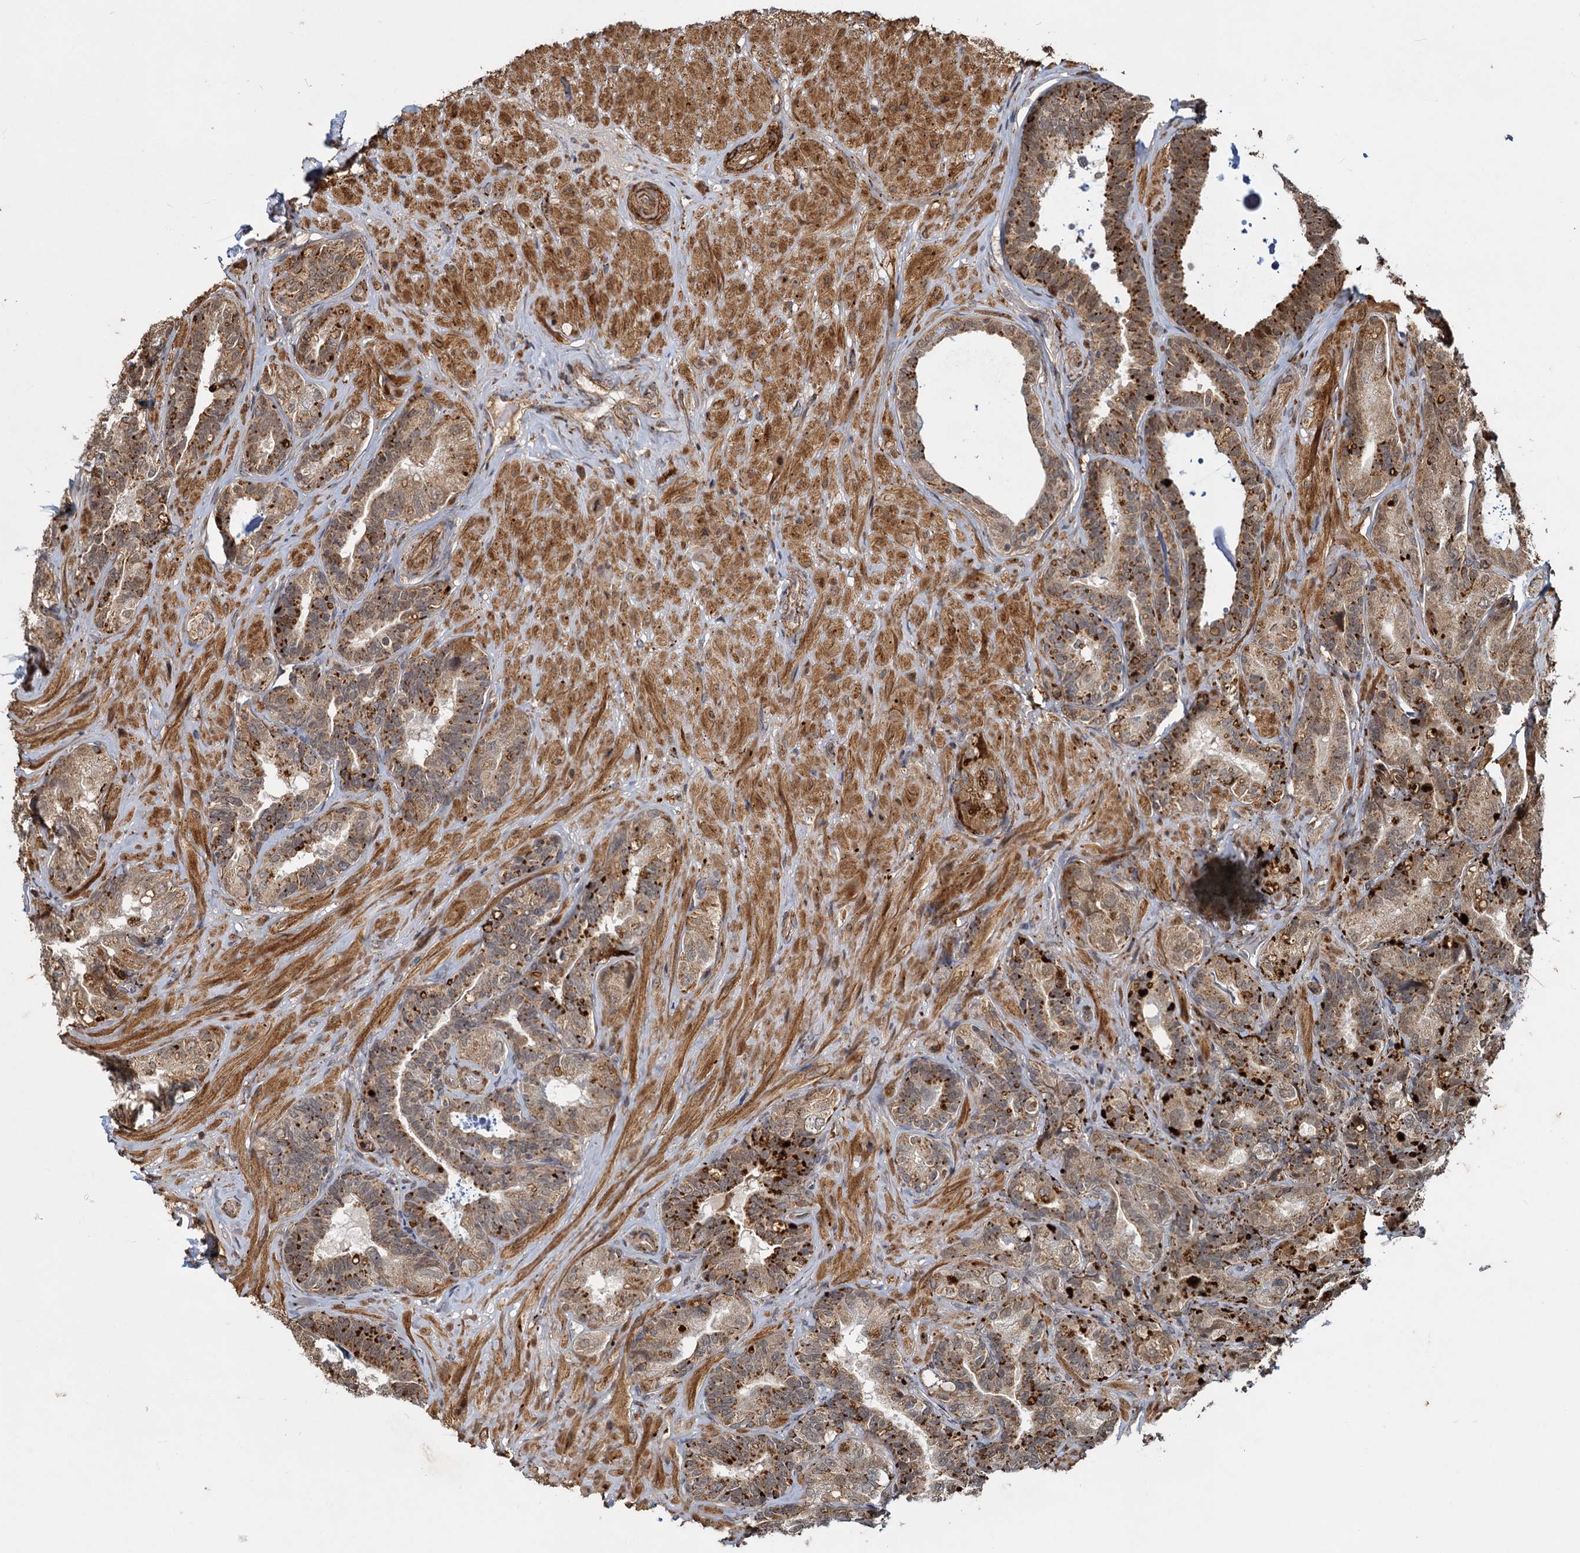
{"staining": {"intensity": "moderate", "quantity": "25%-75%", "location": "cytoplasmic/membranous,nuclear"}, "tissue": "seminal vesicle", "cell_type": "Glandular cells", "image_type": "normal", "snomed": [{"axis": "morphology", "description": "Normal tissue, NOS"}, {"axis": "topography", "description": "Prostate and seminal vesicle, NOS"}, {"axis": "topography", "description": "Prostate"}, {"axis": "topography", "description": "Seminal veicle"}], "caption": "Seminal vesicle stained with a protein marker exhibits moderate staining in glandular cells.", "gene": "TRIM23", "patient": {"sex": "male", "age": 67}}